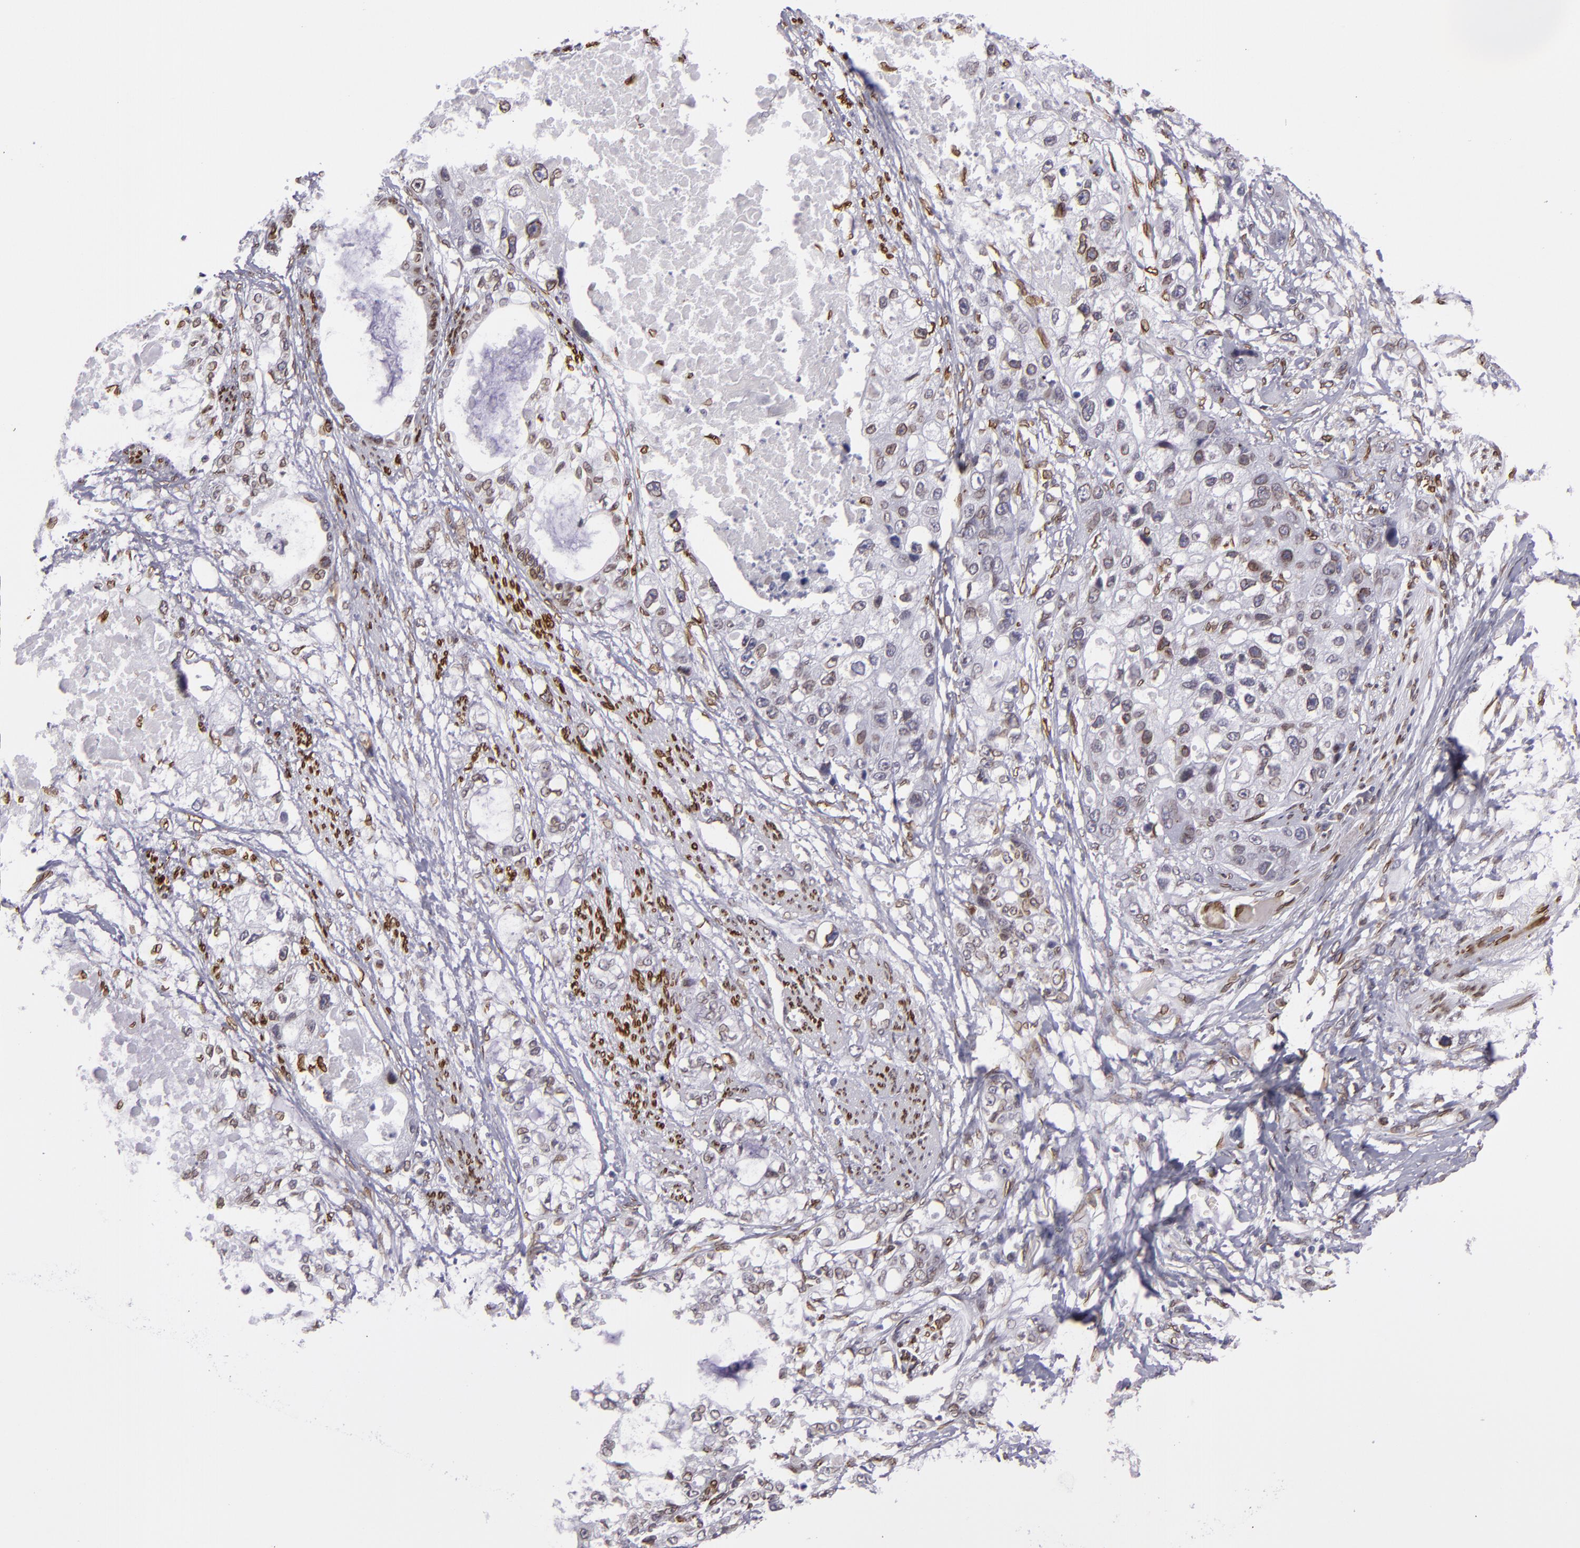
{"staining": {"intensity": "moderate", "quantity": "25%-75%", "location": "nuclear"}, "tissue": "stomach cancer", "cell_type": "Tumor cells", "image_type": "cancer", "snomed": [{"axis": "morphology", "description": "Adenocarcinoma, NOS"}, {"axis": "topography", "description": "Stomach, upper"}], "caption": "DAB (3,3'-diaminobenzidine) immunohistochemical staining of human stomach cancer (adenocarcinoma) displays moderate nuclear protein staining in about 25%-75% of tumor cells. The staining was performed using DAB (3,3'-diaminobenzidine) to visualize the protein expression in brown, while the nuclei were stained in blue with hematoxylin (Magnification: 20x).", "gene": "EMD", "patient": {"sex": "female", "age": 52}}